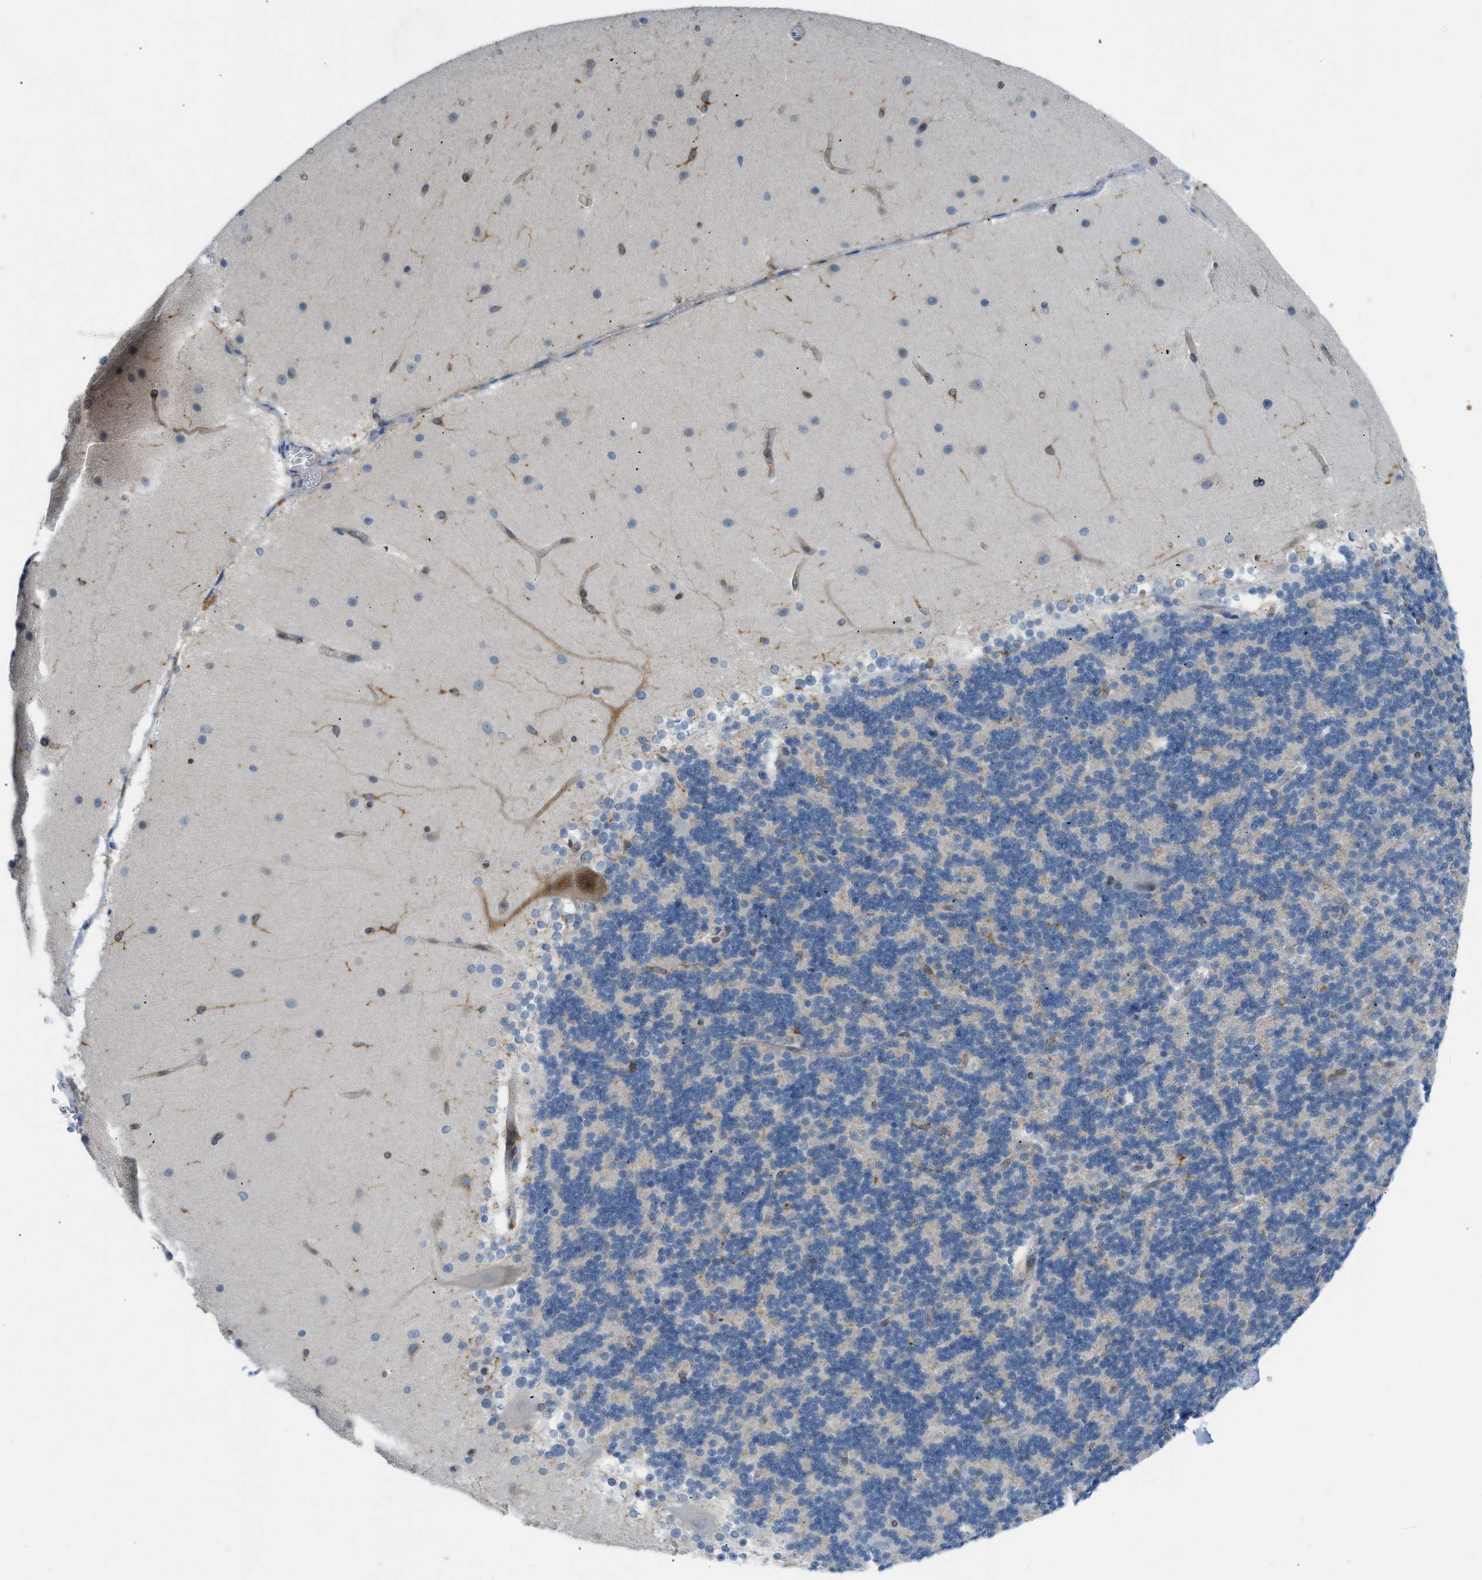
{"staining": {"intensity": "moderate", "quantity": "<25%", "location": "cytoplasmic/membranous"}, "tissue": "cerebellum", "cell_type": "Cells in granular layer", "image_type": "normal", "snomed": [{"axis": "morphology", "description": "Normal tissue, NOS"}, {"axis": "topography", "description": "Cerebellum"}], "caption": "Immunohistochemistry (DAB) staining of unremarkable human cerebellum demonstrates moderate cytoplasmic/membranous protein positivity in about <25% of cells in granular layer.", "gene": "ZNF408", "patient": {"sex": "female", "age": 19}}